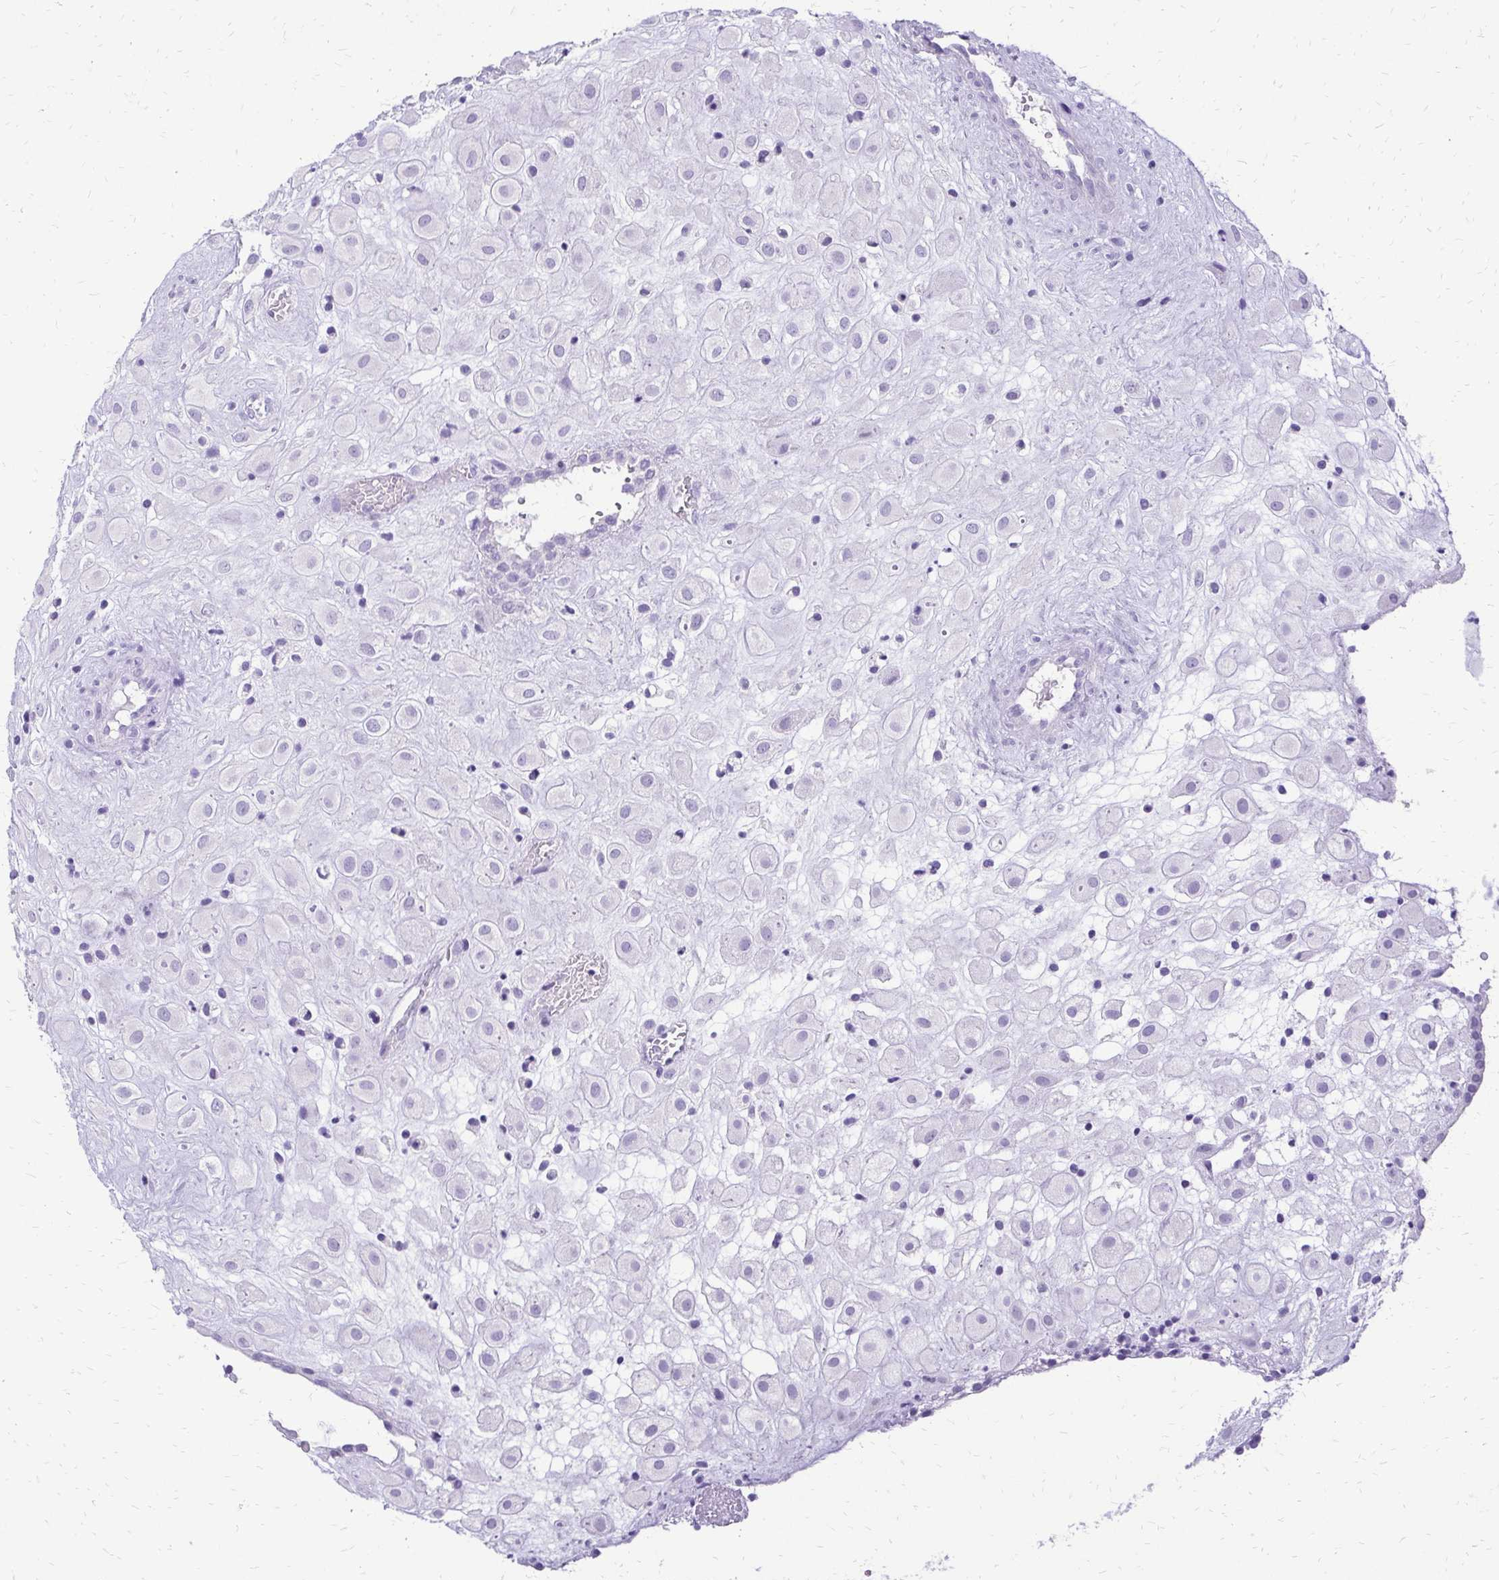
{"staining": {"intensity": "negative", "quantity": "none", "location": "none"}, "tissue": "placenta", "cell_type": "Decidual cells", "image_type": "normal", "snomed": [{"axis": "morphology", "description": "Normal tissue, NOS"}, {"axis": "topography", "description": "Placenta"}], "caption": "The immunohistochemistry photomicrograph has no significant staining in decidual cells of placenta.", "gene": "SLC32A1", "patient": {"sex": "female", "age": 24}}